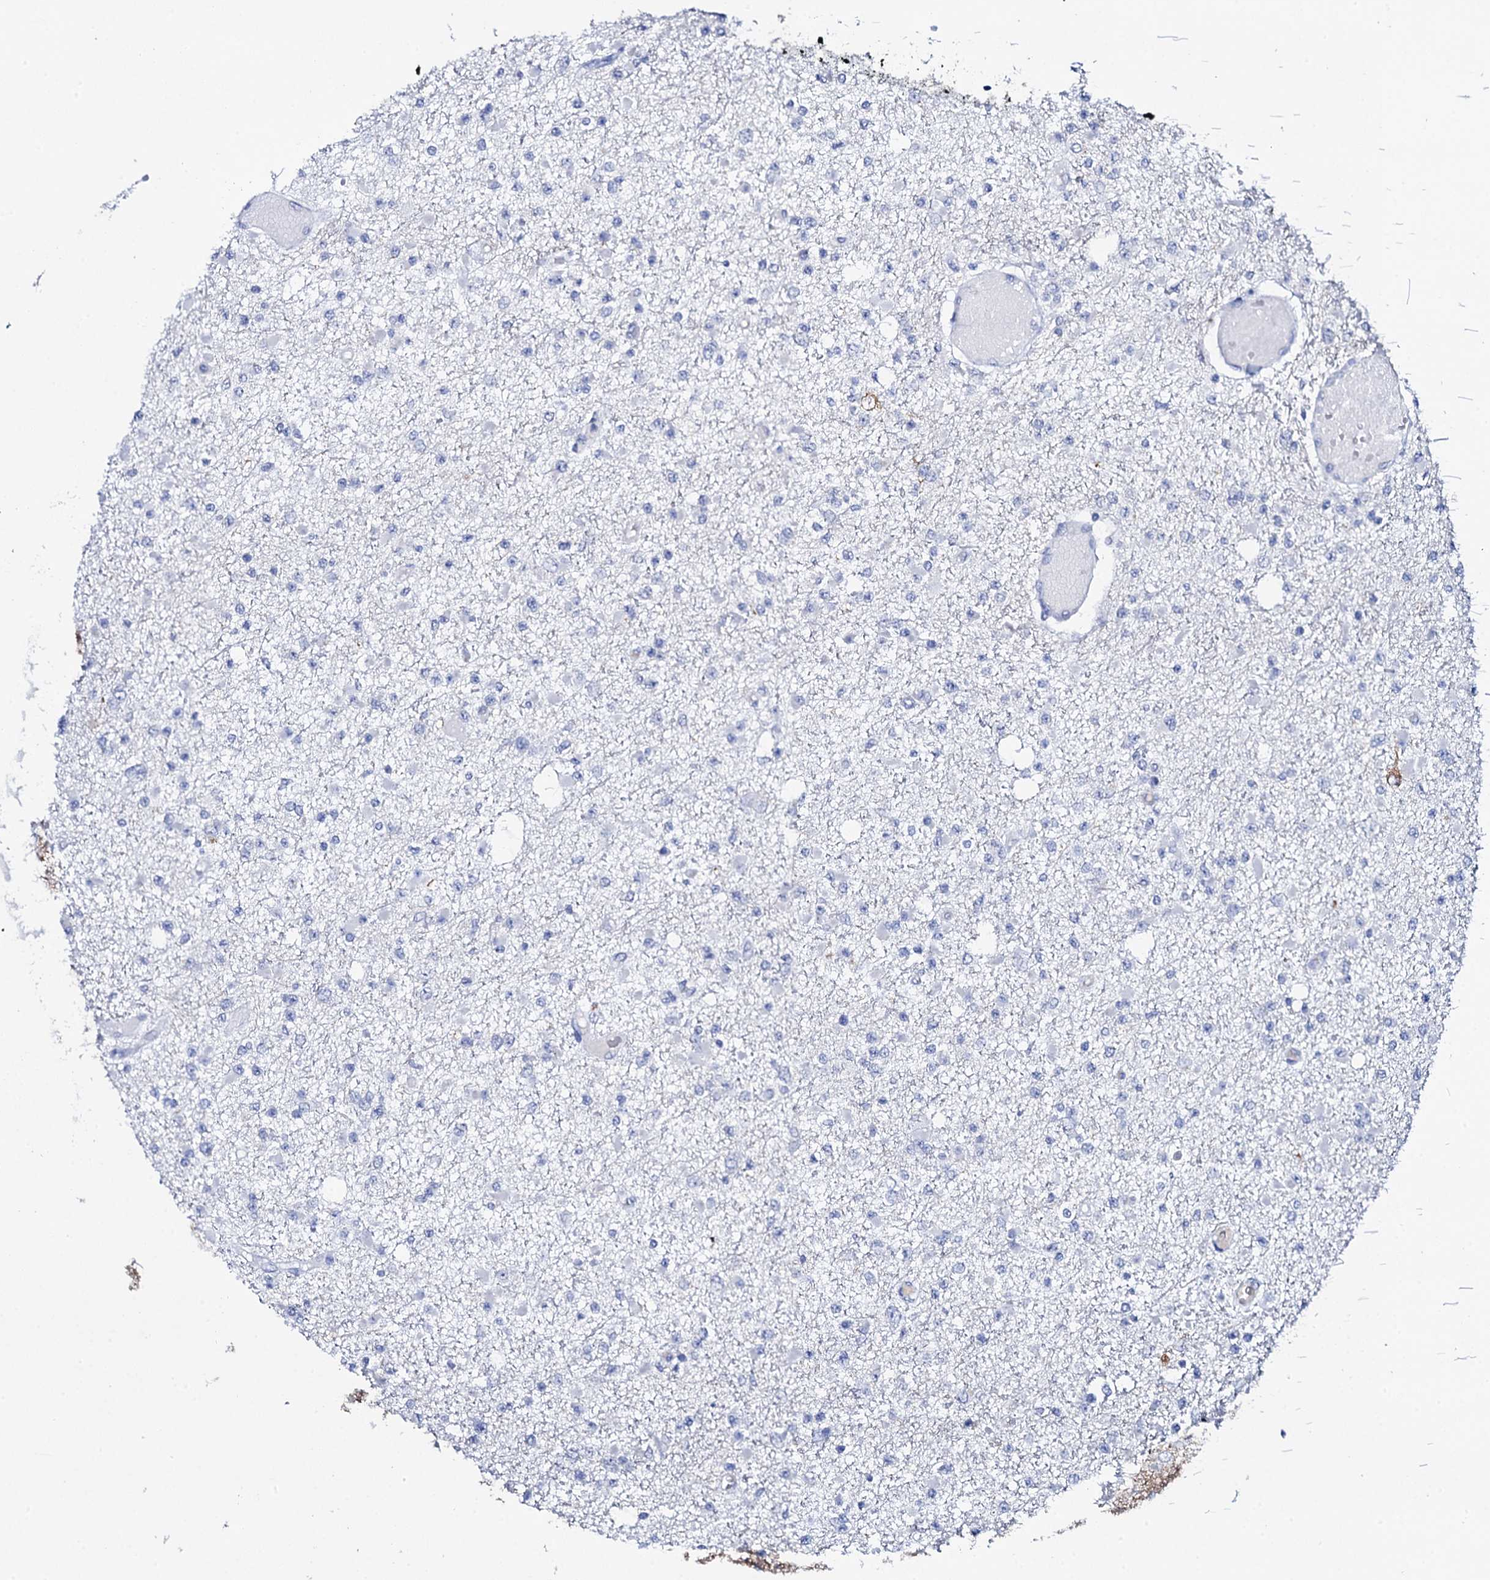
{"staining": {"intensity": "negative", "quantity": "none", "location": "none"}, "tissue": "glioma", "cell_type": "Tumor cells", "image_type": "cancer", "snomed": [{"axis": "morphology", "description": "Glioma, malignant, Low grade"}, {"axis": "topography", "description": "Brain"}], "caption": "An image of human malignant low-grade glioma is negative for staining in tumor cells.", "gene": "FBXL16", "patient": {"sex": "female", "age": 22}}